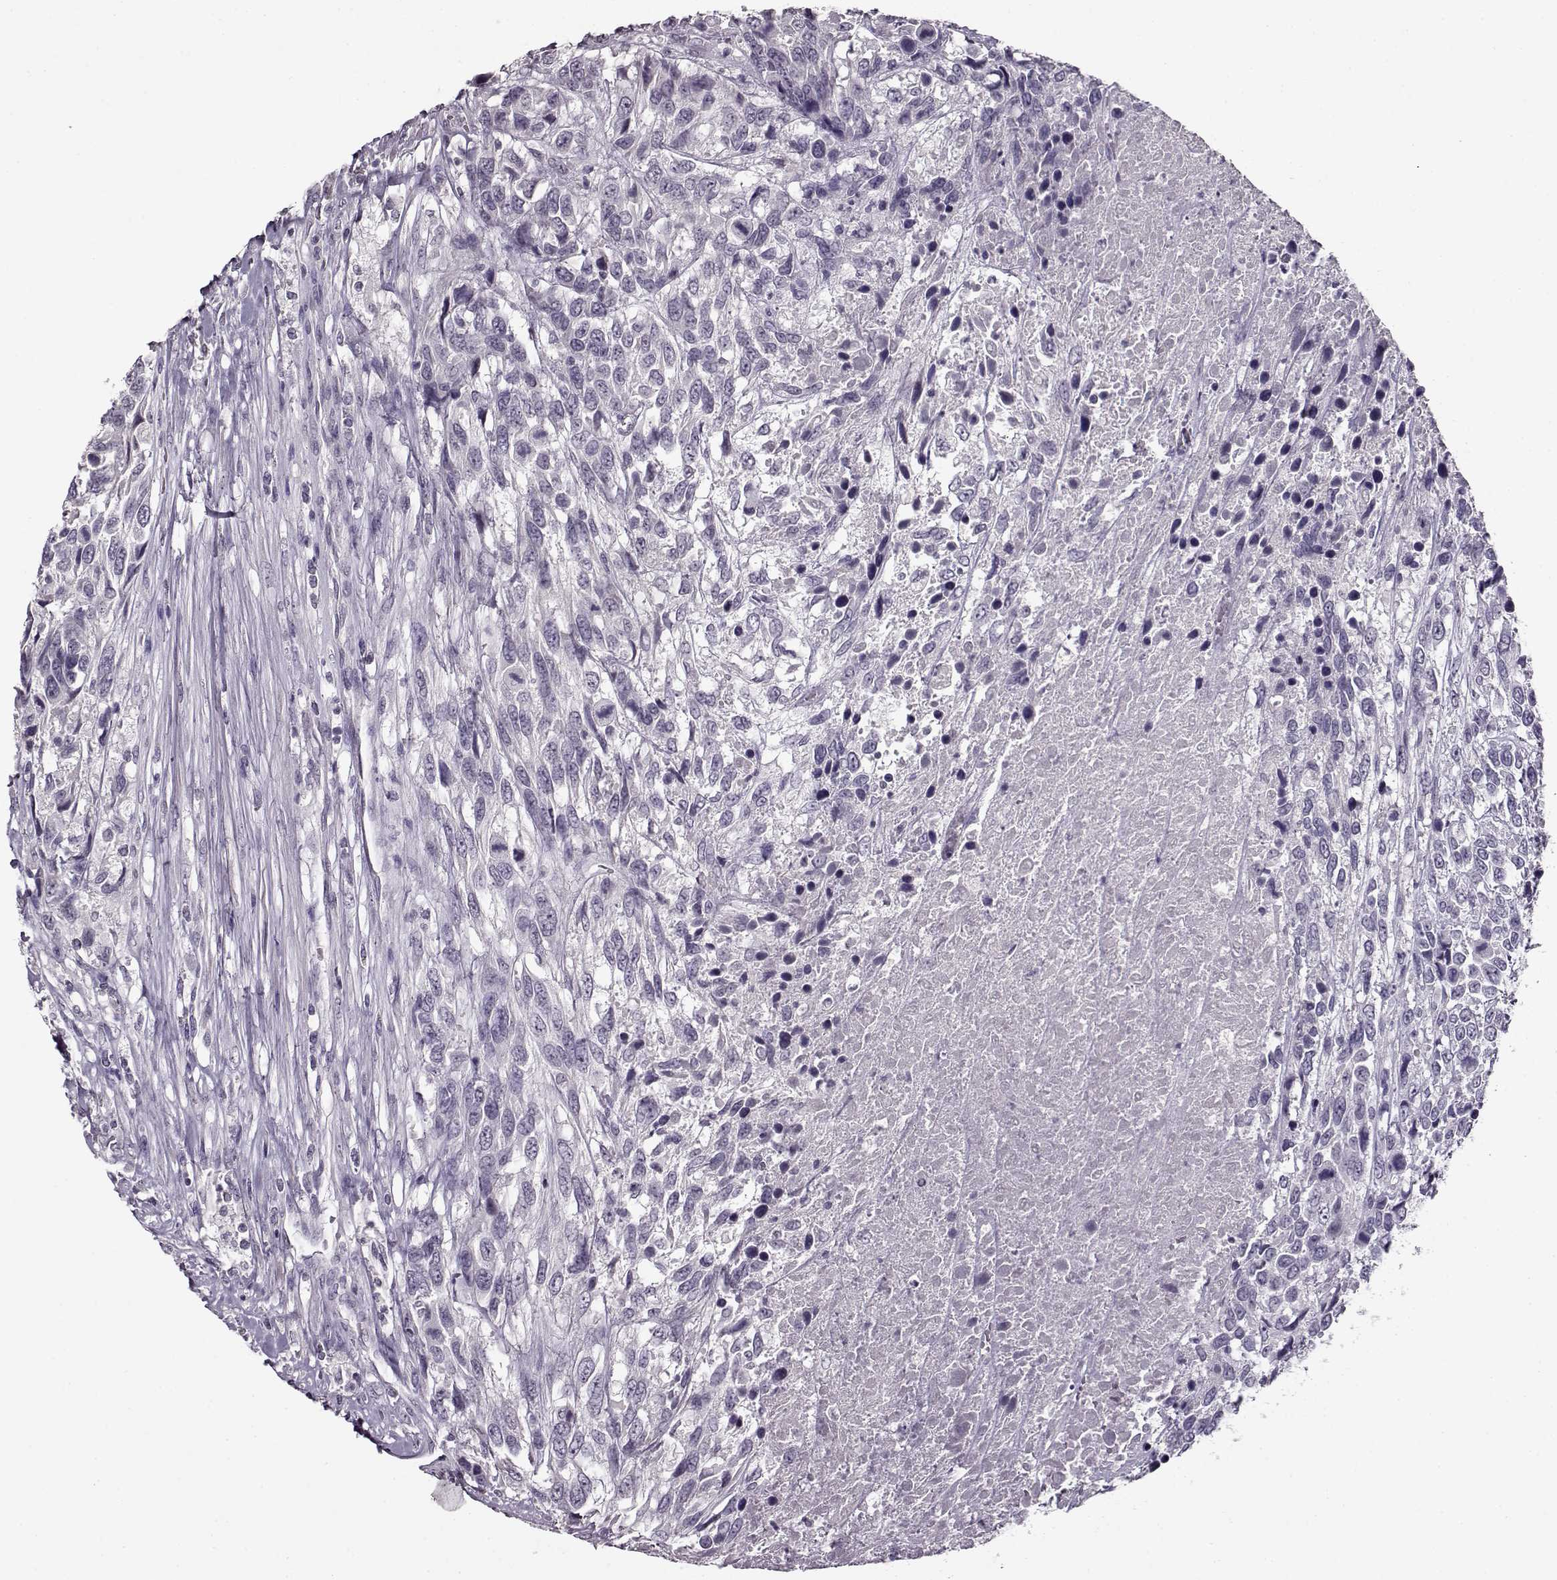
{"staining": {"intensity": "negative", "quantity": "none", "location": "none"}, "tissue": "urothelial cancer", "cell_type": "Tumor cells", "image_type": "cancer", "snomed": [{"axis": "morphology", "description": "Urothelial carcinoma, High grade"}, {"axis": "topography", "description": "Urinary bladder"}], "caption": "DAB (3,3'-diaminobenzidine) immunohistochemical staining of urothelial cancer exhibits no significant staining in tumor cells.", "gene": "FSHB", "patient": {"sex": "female", "age": 70}}